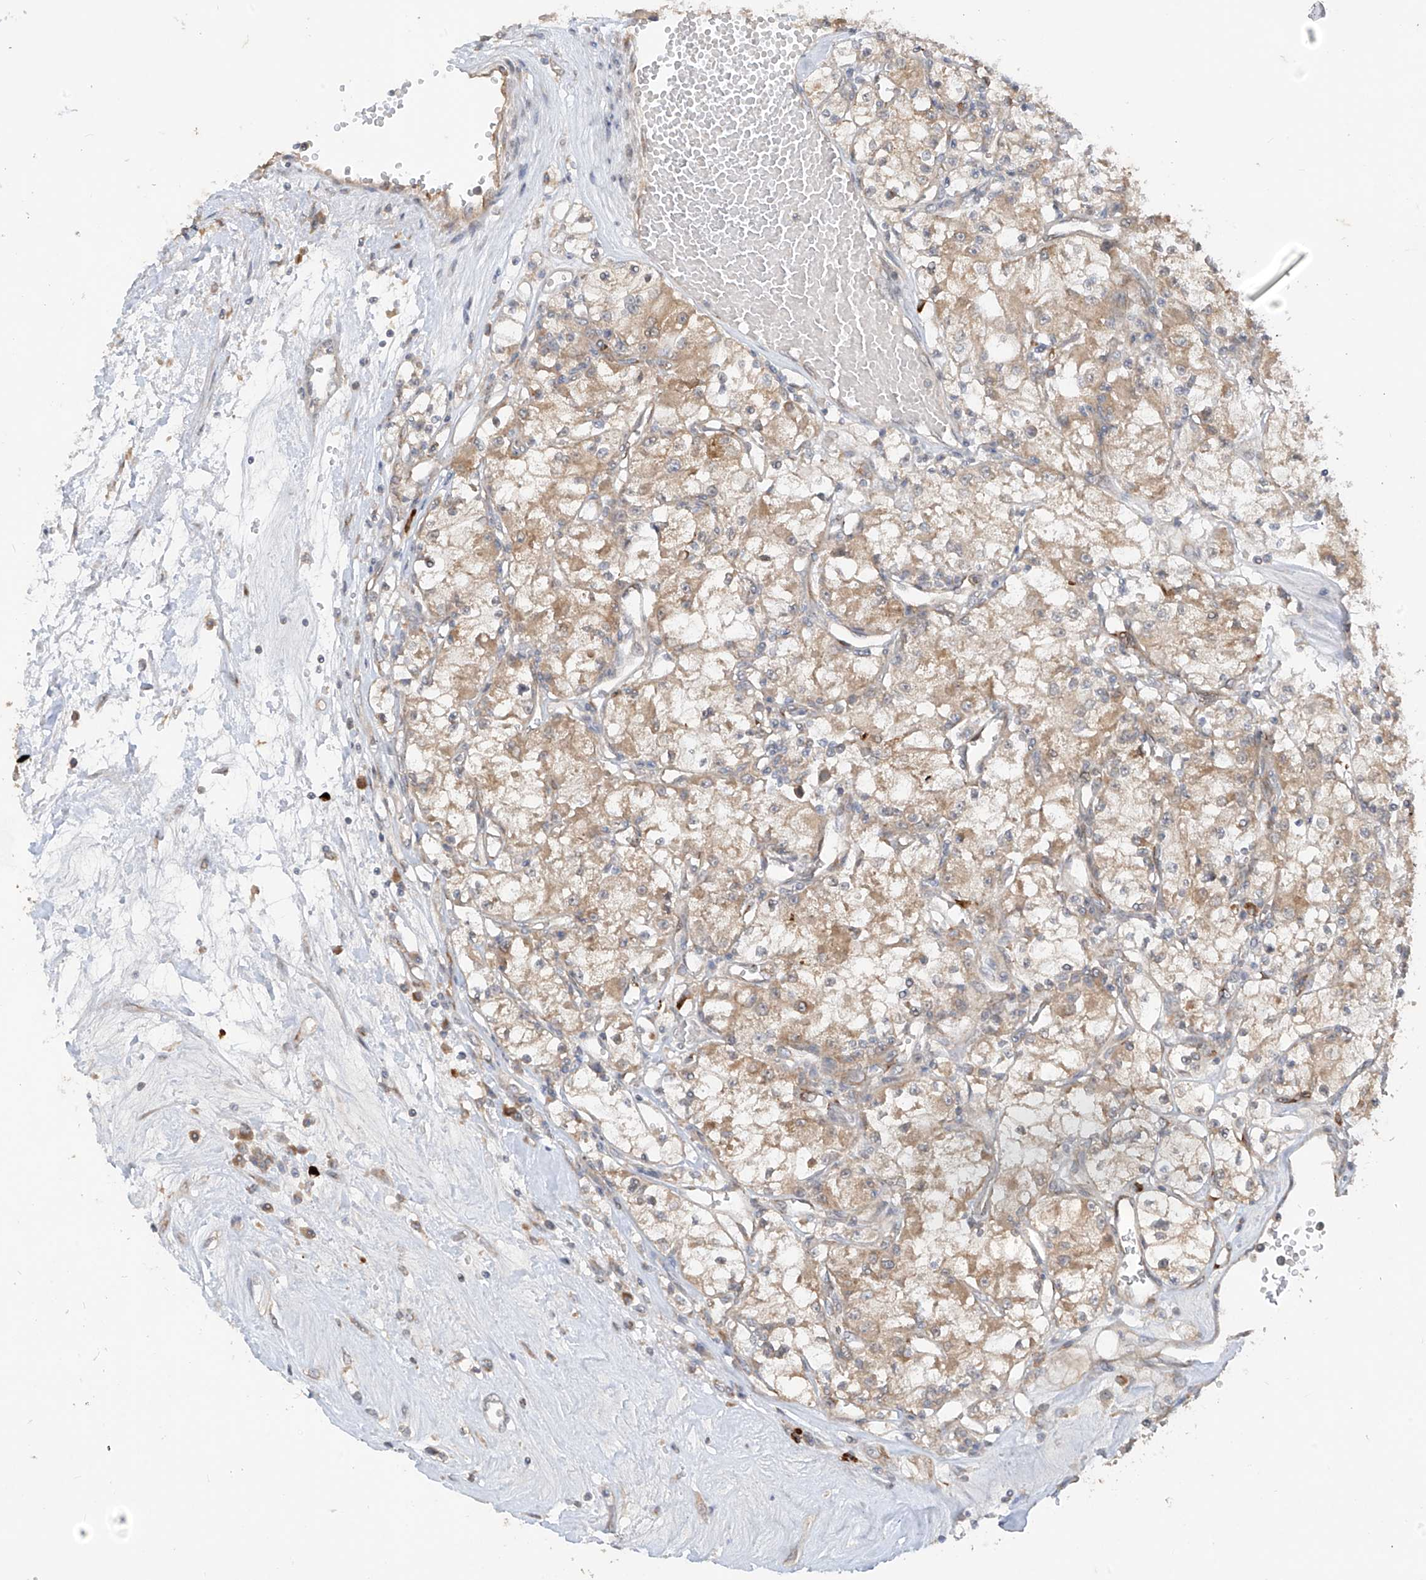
{"staining": {"intensity": "moderate", "quantity": "25%-75%", "location": "cytoplasmic/membranous"}, "tissue": "renal cancer", "cell_type": "Tumor cells", "image_type": "cancer", "snomed": [{"axis": "morphology", "description": "Adenocarcinoma, NOS"}, {"axis": "topography", "description": "Kidney"}], "caption": "The immunohistochemical stain shows moderate cytoplasmic/membranous expression in tumor cells of renal cancer (adenocarcinoma) tissue. Using DAB (3,3'-diaminobenzidine) (brown) and hematoxylin (blue) stains, captured at high magnification using brightfield microscopy.", "gene": "MTUS2", "patient": {"sex": "female", "age": 59}}